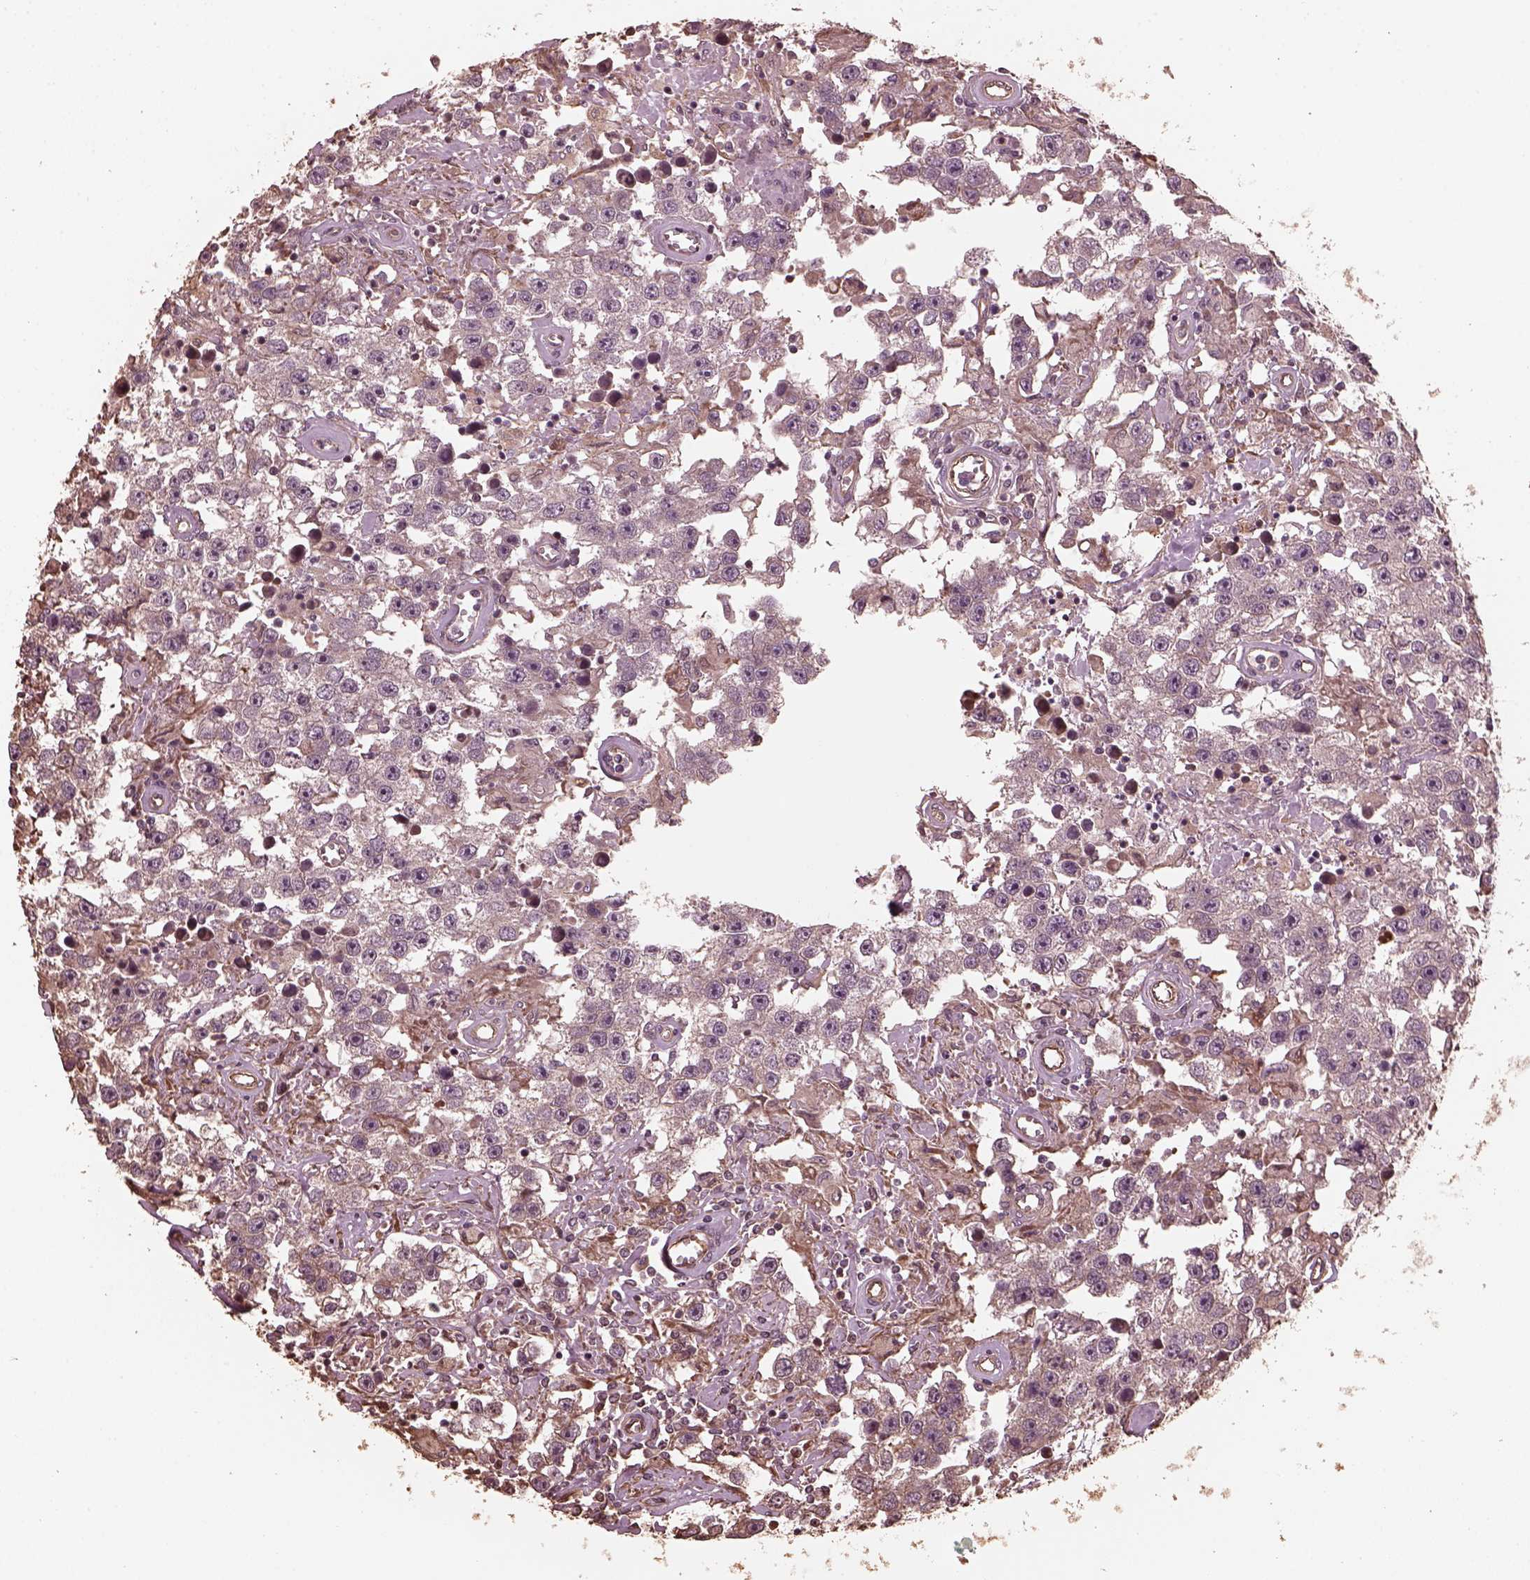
{"staining": {"intensity": "weak", "quantity": "25%-75%", "location": "cytoplasmic/membranous"}, "tissue": "testis cancer", "cell_type": "Tumor cells", "image_type": "cancer", "snomed": [{"axis": "morphology", "description": "Seminoma, NOS"}, {"axis": "topography", "description": "Testis"}], "caption": "Testis cancer (seminoma) was stained to show a protein in brown. There is low levels of weak cytoplasmic/membranous expression in approximately 25%-75% of tumor cells.", "gene": "GTPBP1", "patient": {"sex": "male", "age": 43}}